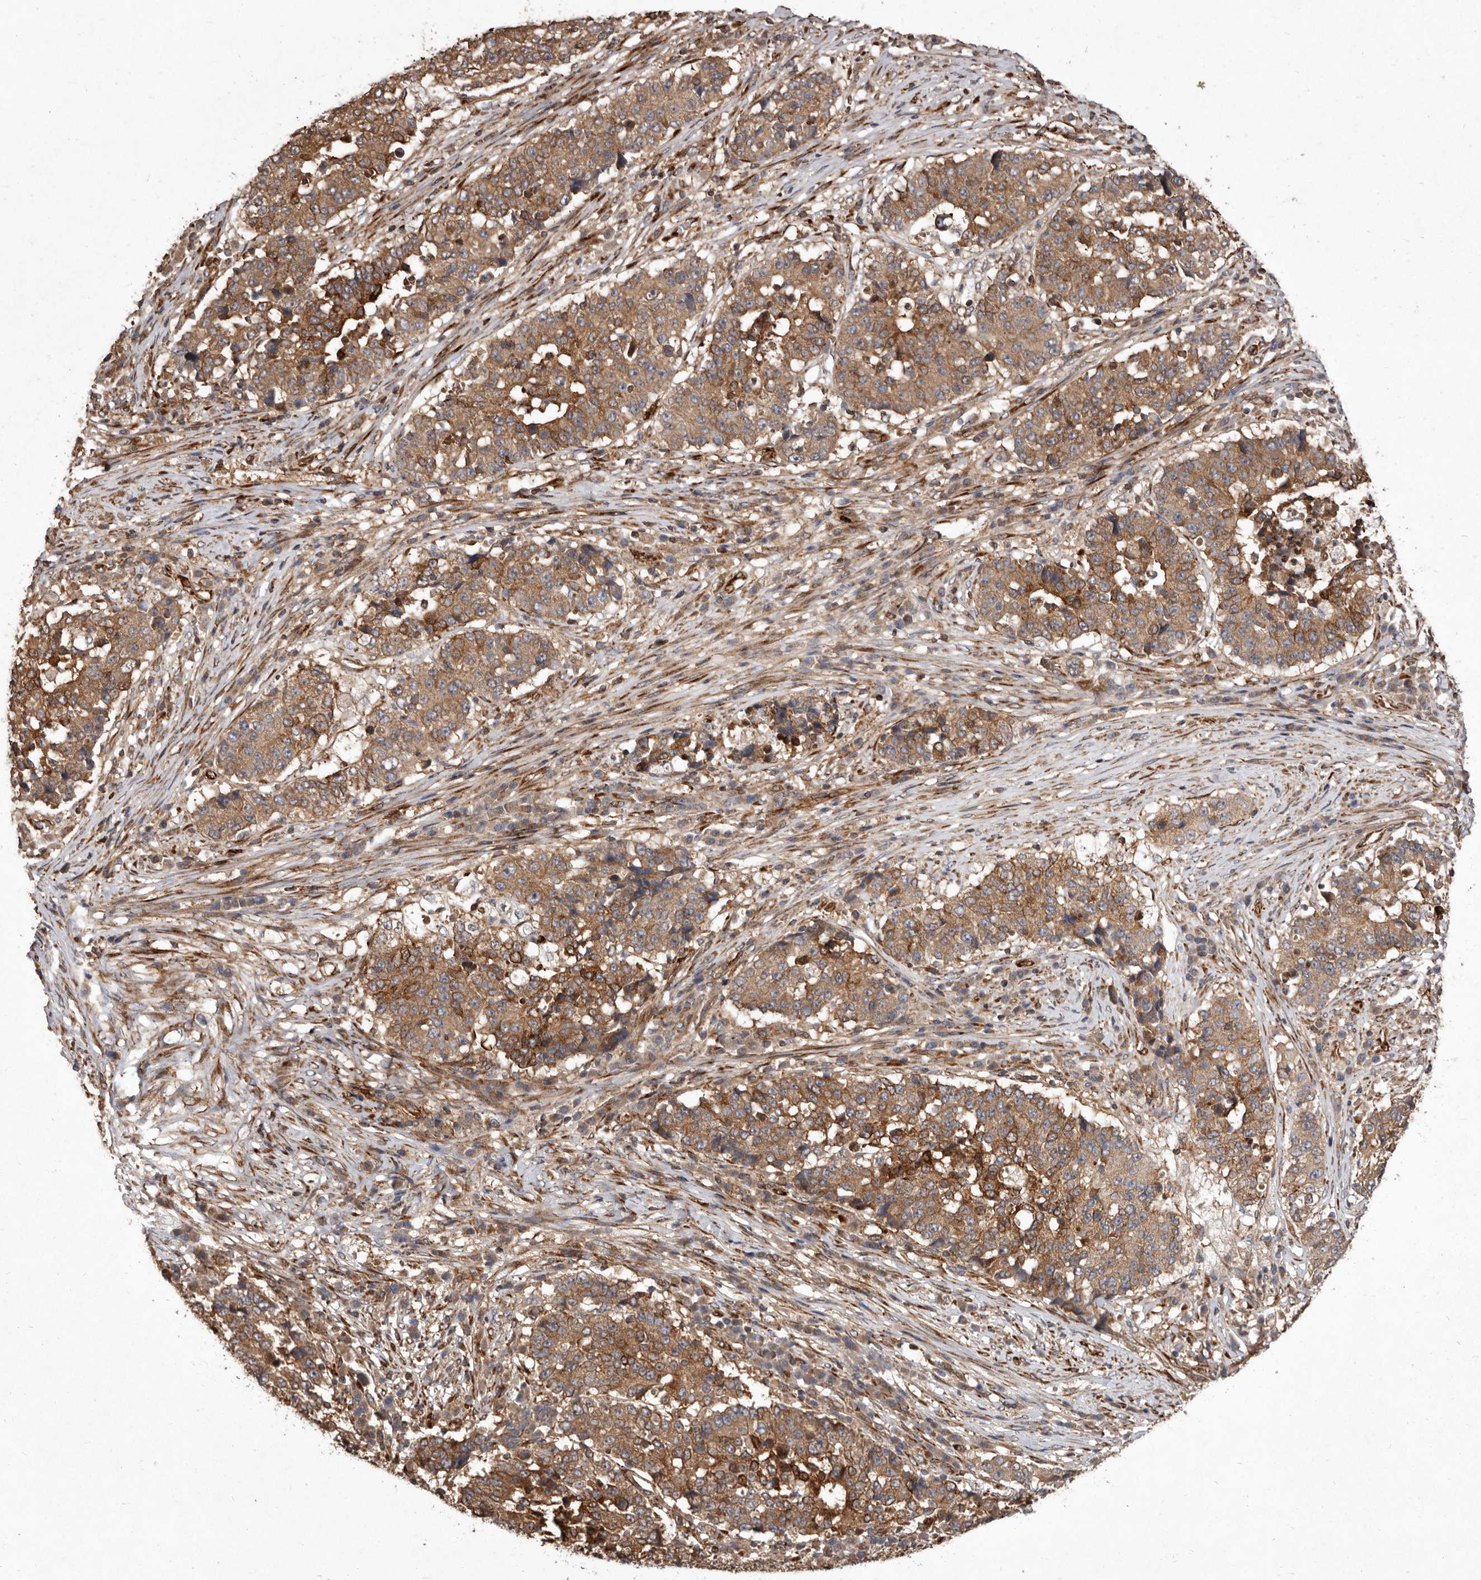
{"staining": {"intensity": "moderate", "quantity": ">75%", "location": "cytoplasmic/membranous"}, "tissue": "stomach cancer", "cell_type": "Tumor cells", "image_type": "cancer", "snomed": [{"axis": "morphology", "description": "Adenocarcinoma, NOS"}, {"axis": "topography", "description": "Stomach"}], "caption": "Protein expression analysis of stomach cancer reveals moderate cytoplasmic/membranous positivity in approximately >75% of tumor cells.", "gene": "FLAD1", "patient": {"sex": "male", "age": 59}}